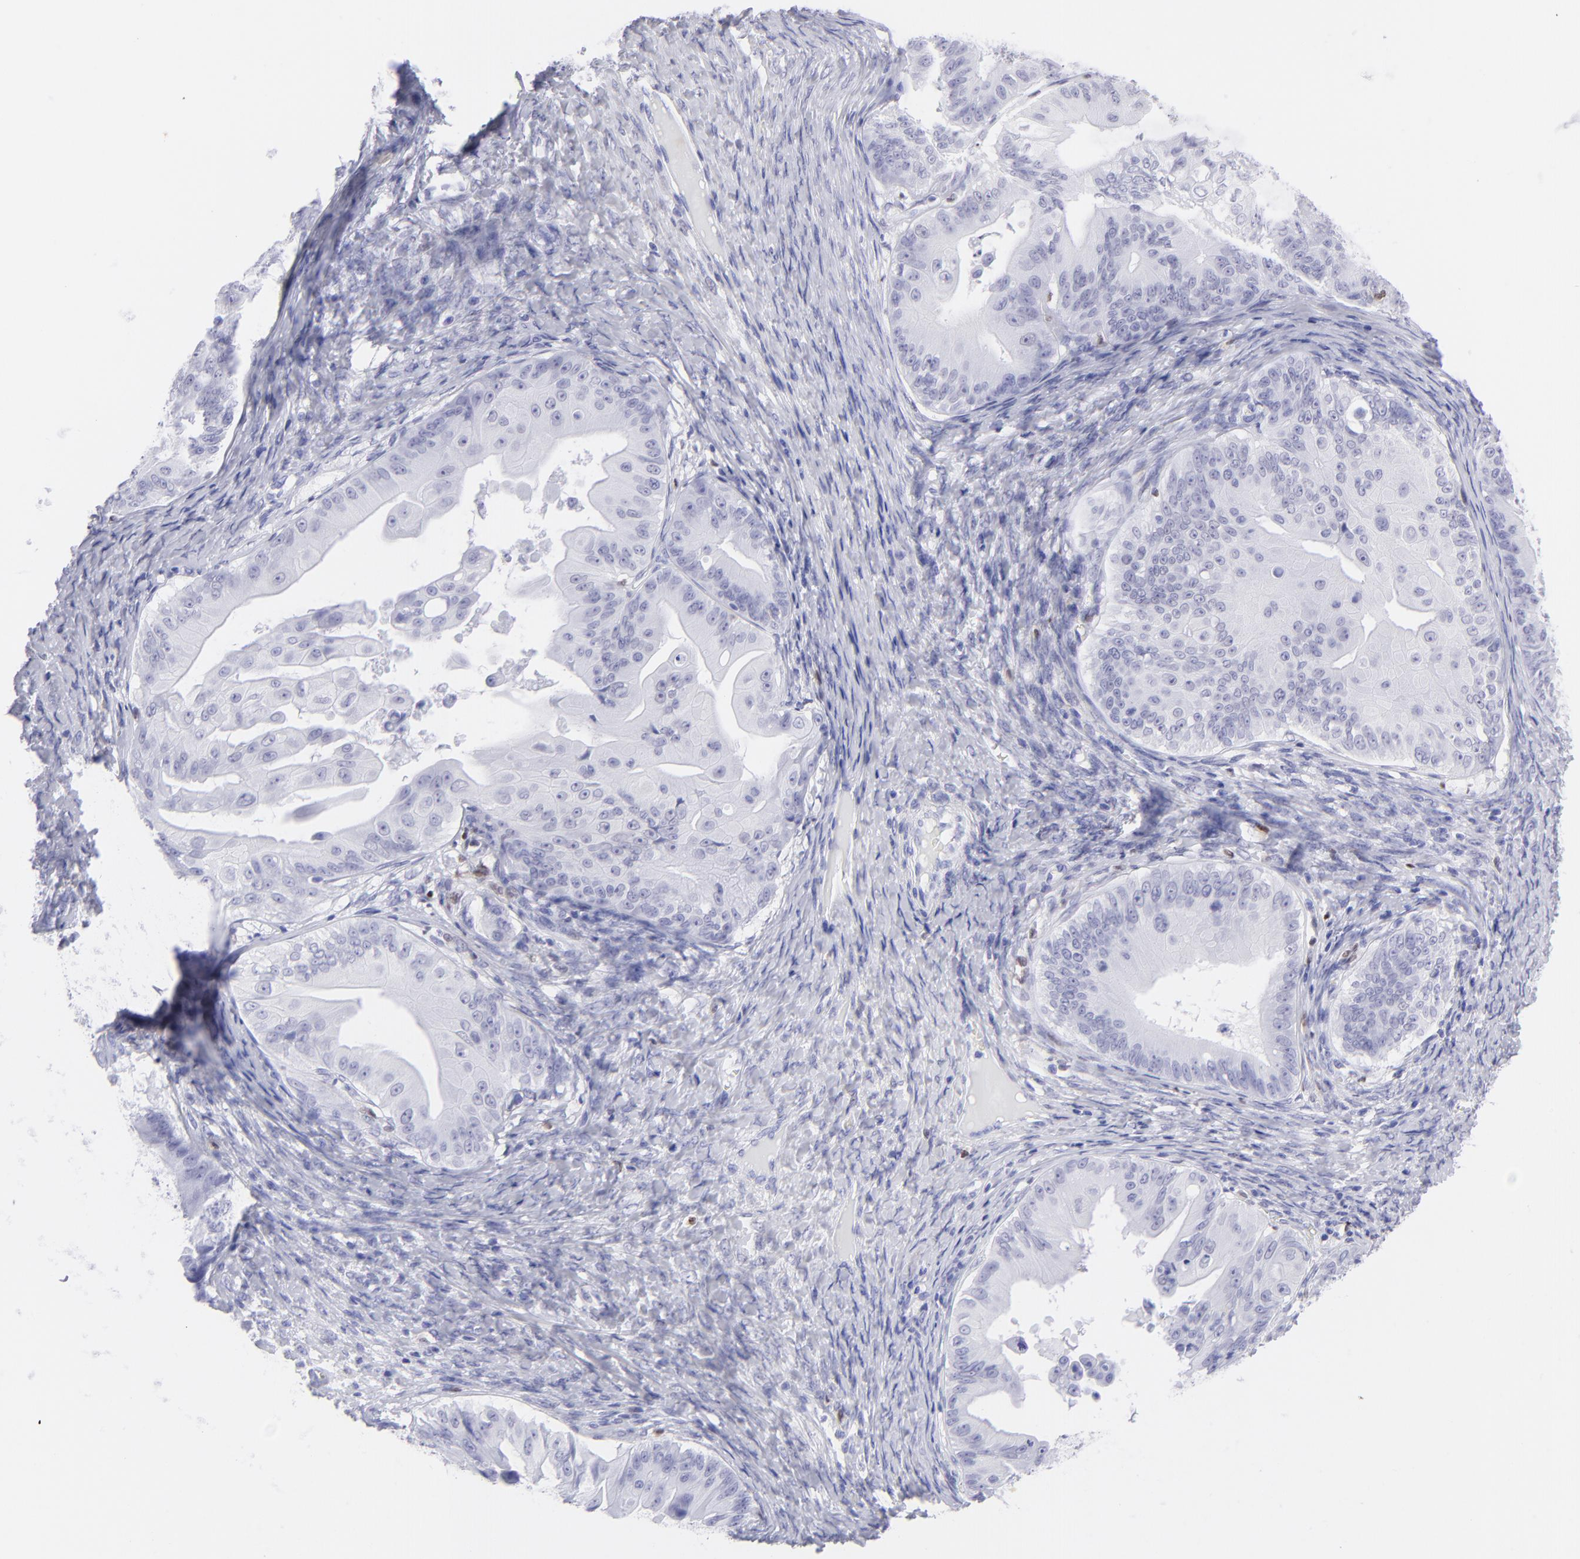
{"staining": {"intensity": "negative", "quantity": "none", "location": "none"}, "tissue": "ovarian cancer", "cell_type": "Tumor cells", "image_type": "cancer", "snomed": [{"axis": "morphology", "description": "Cystadenocarcinoma, mucinous, NOS"}, {"axis": "topography", "description": "Ovary"}], "caption": "Immunohistochemical staining of ovarian cancer reveals no significant staining in tumor cells.", "gene": "MITF", "patient": {"sex": "female", "age": 37}}